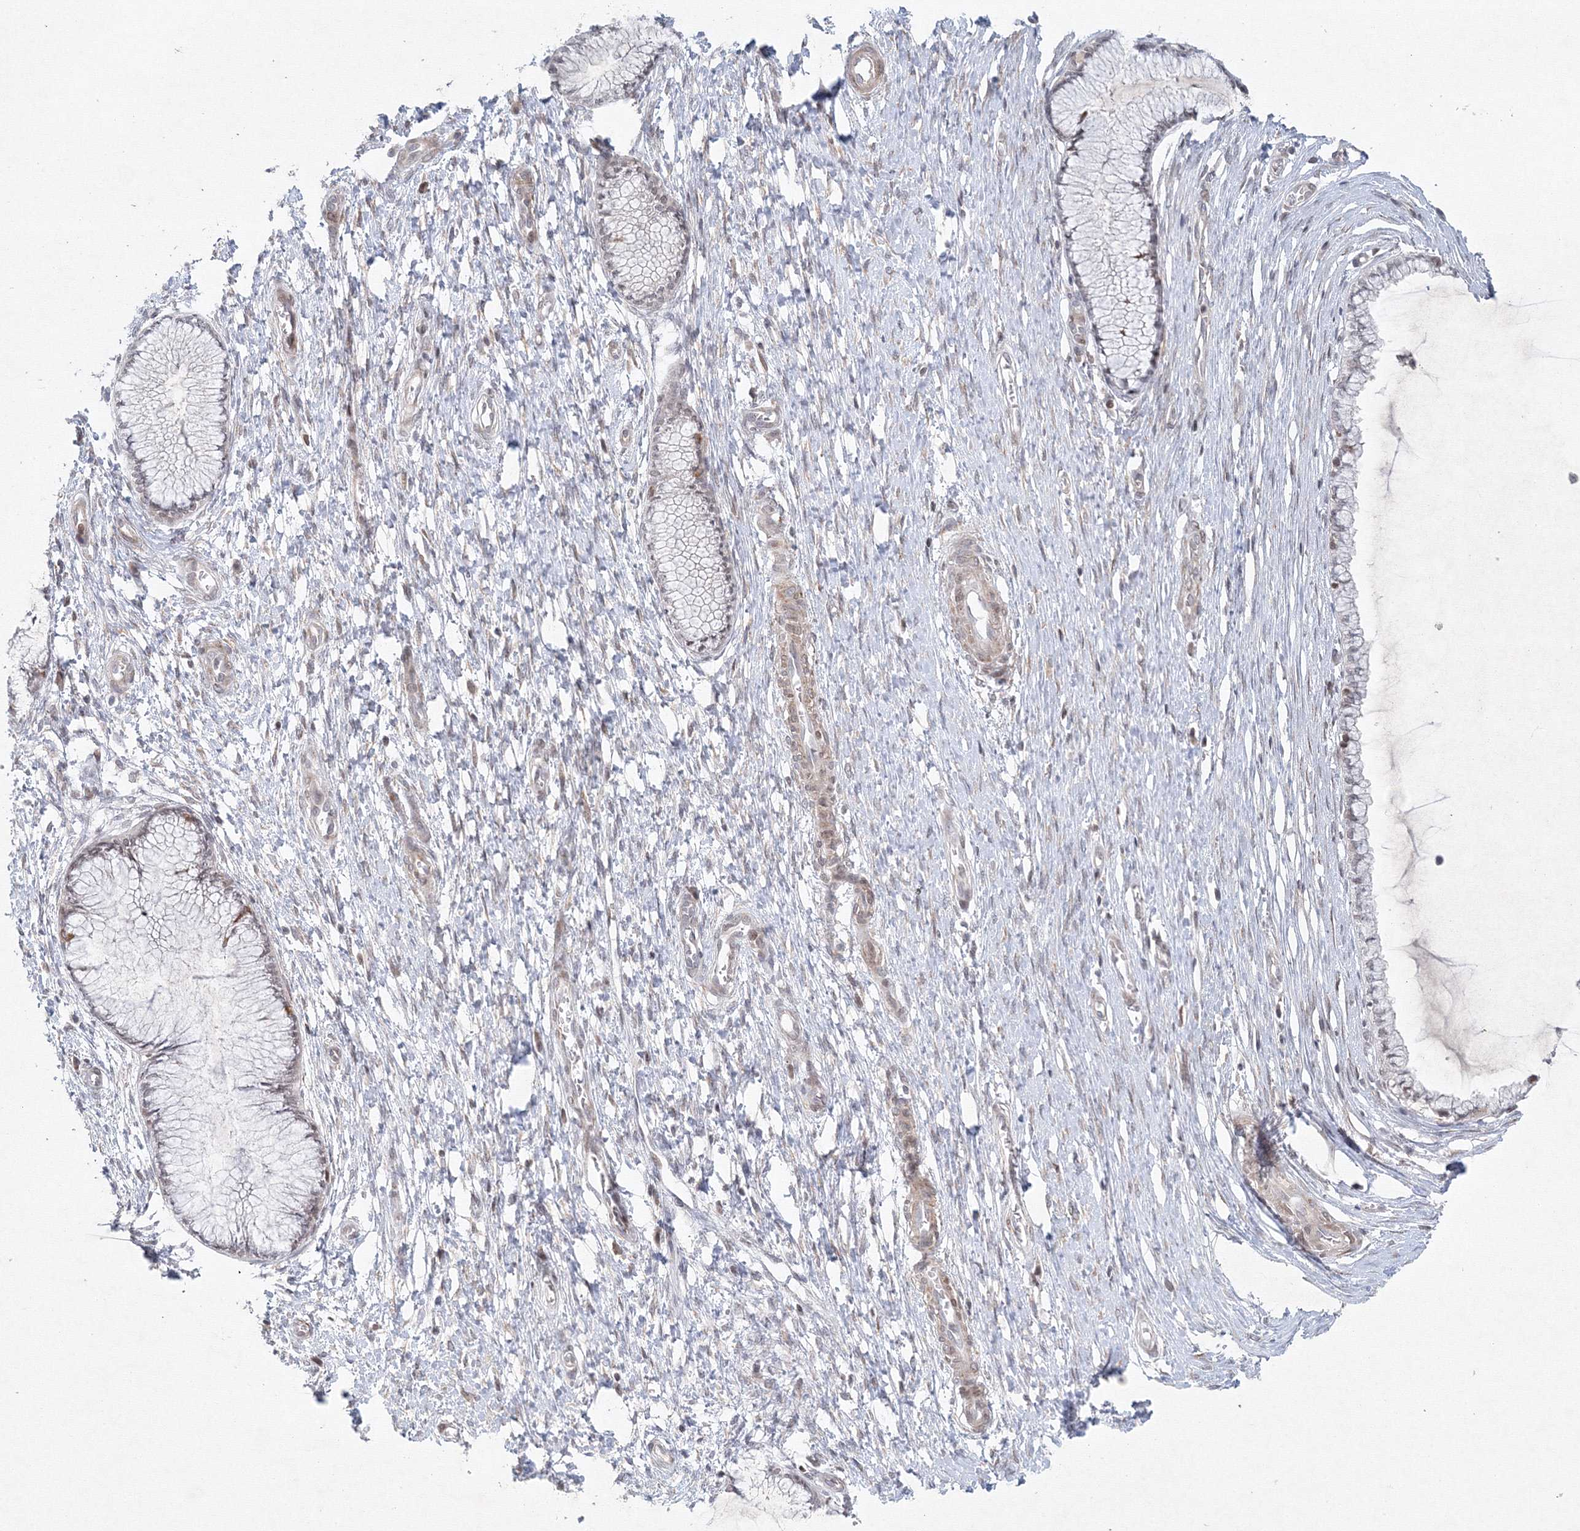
{"staining": {"intensity": "negative", "quantity": "none", "location": "none"}, "tissue": "cervix", "cell_type": "Glandular cells", "image_type": "normal", "snomed": [{"axis": "morphology", "description": "Normal tissue, NOS"}, {"axis": "topography", "description": "Cervix"}], "caption": "Immunohistochemistry (IHC) of benign human cervix reveals no positivity in glandular cells. The staining was performed using DAB to visualize the protein expression in brown, while the nuclei were stained in blue with hematoxylin (Magnification: 20x).", "gene": "KIF4A", "patient": {"sex": "female", "age": 55}}